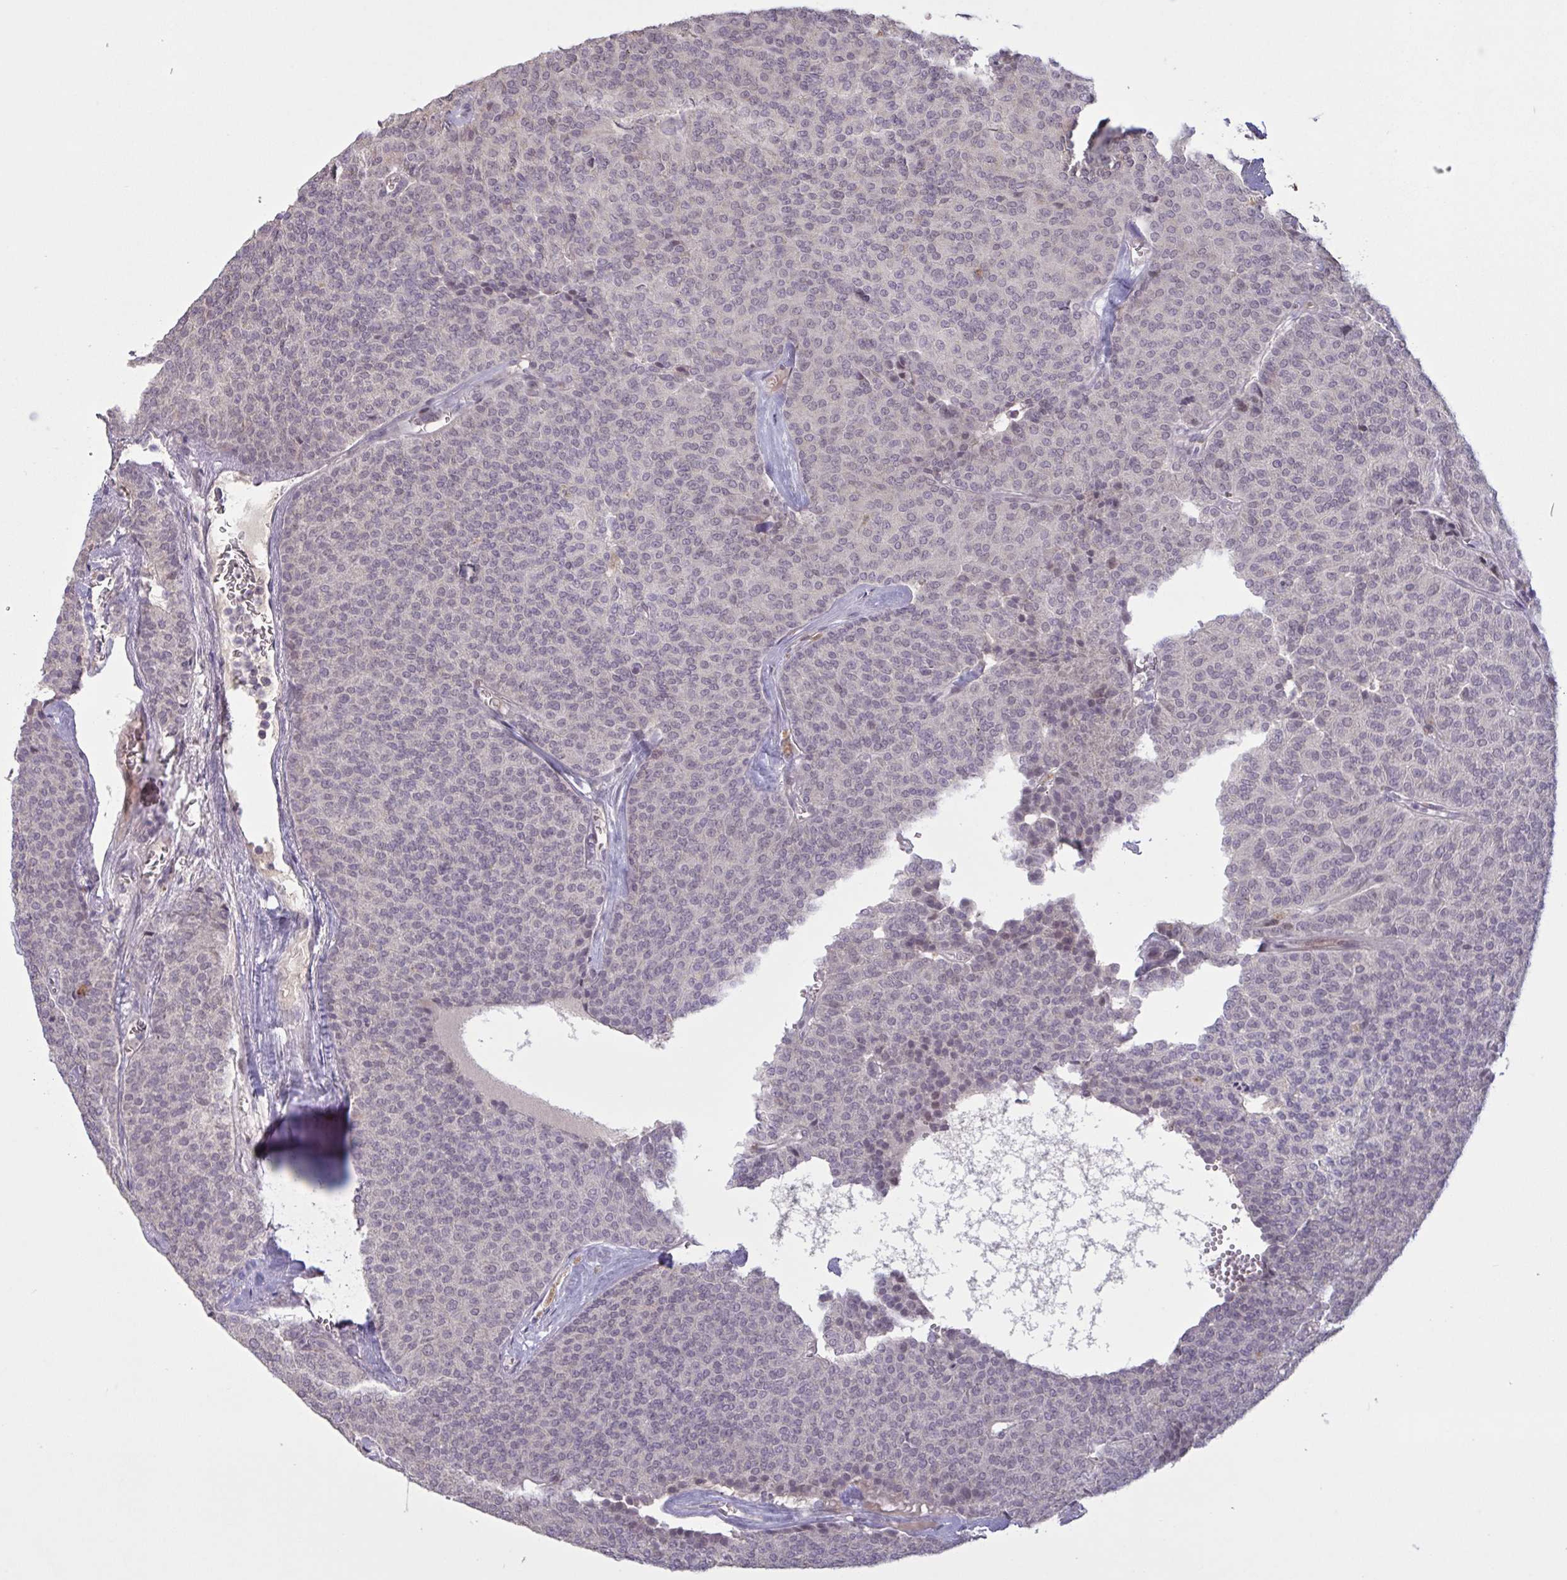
{"staining": {"intensity": "negative", "quantity": "none", "location": "none"}, "tissue": "carcinoid", "cell_type": "Tumor cells", "image_type": "cancer", "snomed": [{"axis": "morphology", "description": "Carcinoid, malignant, NOS"}, {"axis": "topography", "description": "Lung"}], "caption": "A high-resolution image shows immunohistochemistry (IHC) staining of carcinoid, which exhibits no significant positivity in tumor cells.", "gene": "RFPL4B", "patient": {"sex": "male", "age": 61}}